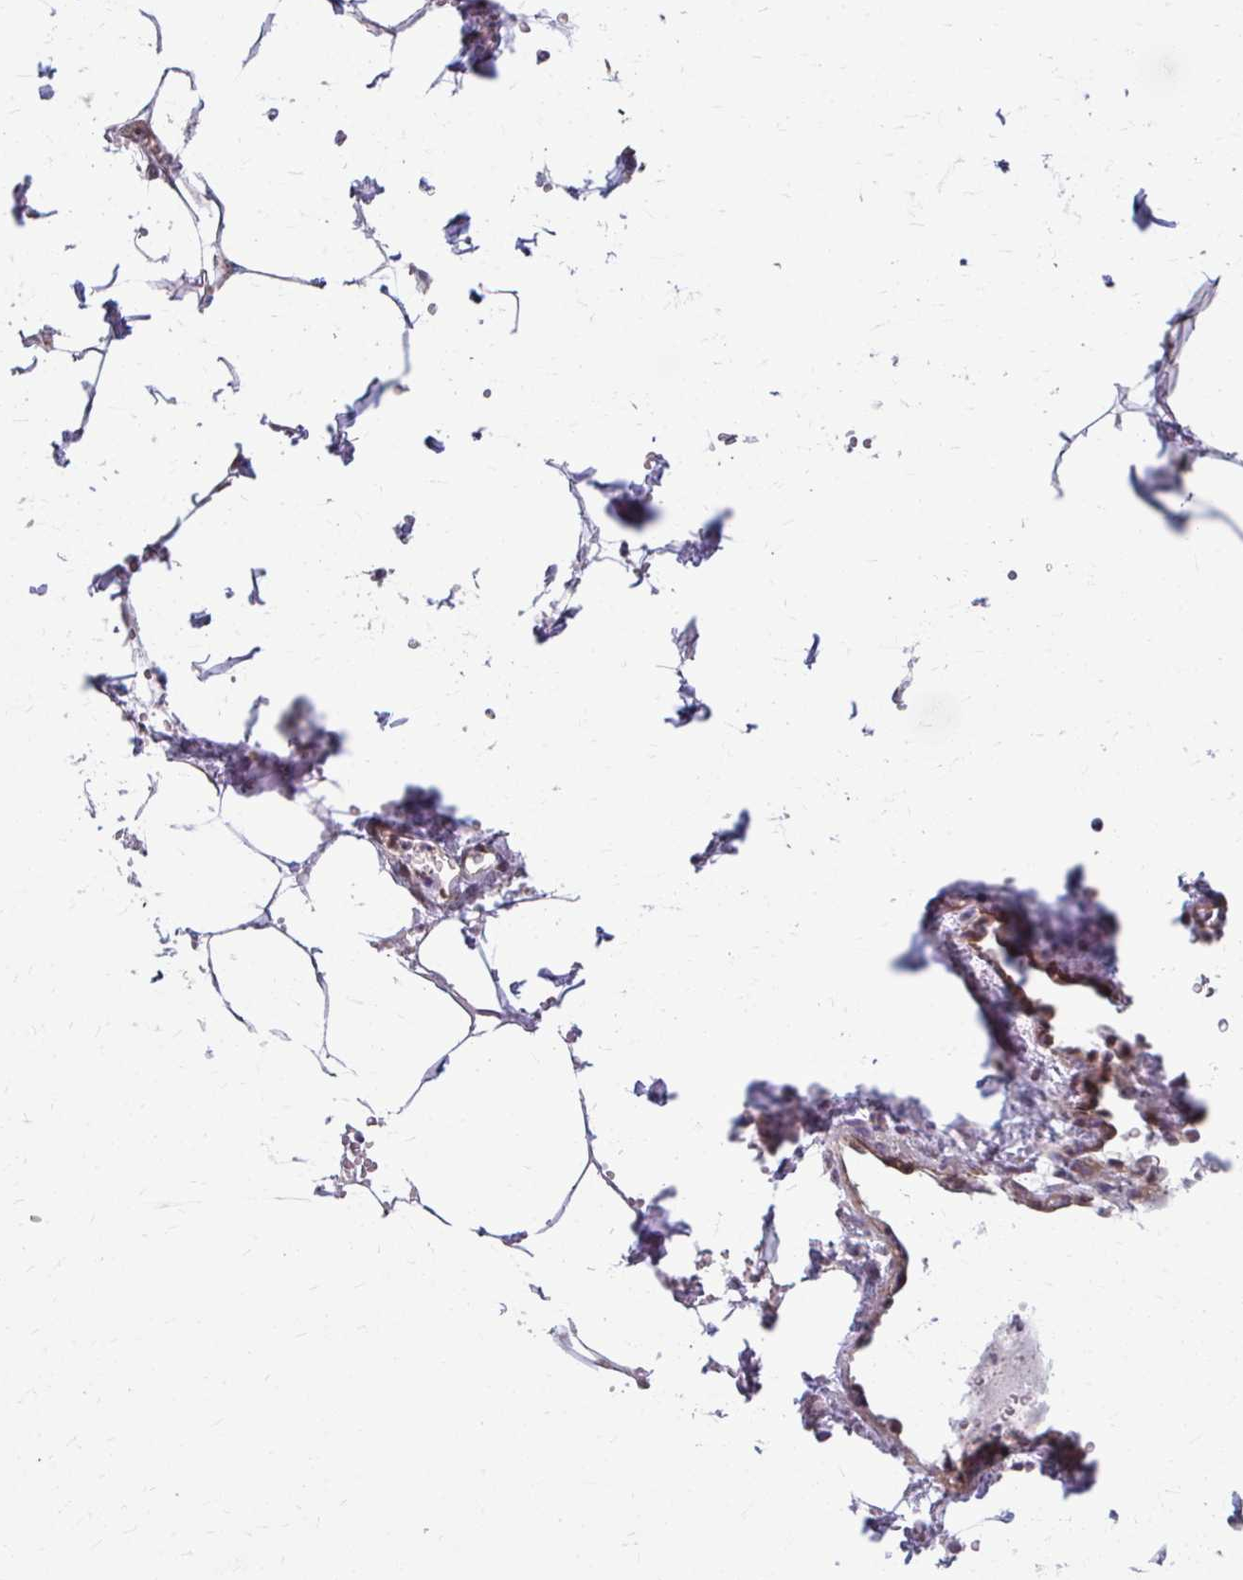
{"staining": {"intensity": "negative", "quantity": "none", "location": "none"}, "tissue": "adipose tissue", "cell_type": "Adipocytes", "image_type": "normal", "snomed": [{"axis": "morphology", "description": "Normal tissue, NOS"}, {"axis": "topography", "description": "Urinary bladder"}, {"axis": "topography", "description": "Peripheral nerve tissue"}], "caption": "Adipocytes show no significant staining in unremarkable adipose tissue.", "gene": "MAF1", "patient": {"sex": "male", "age": 55}}